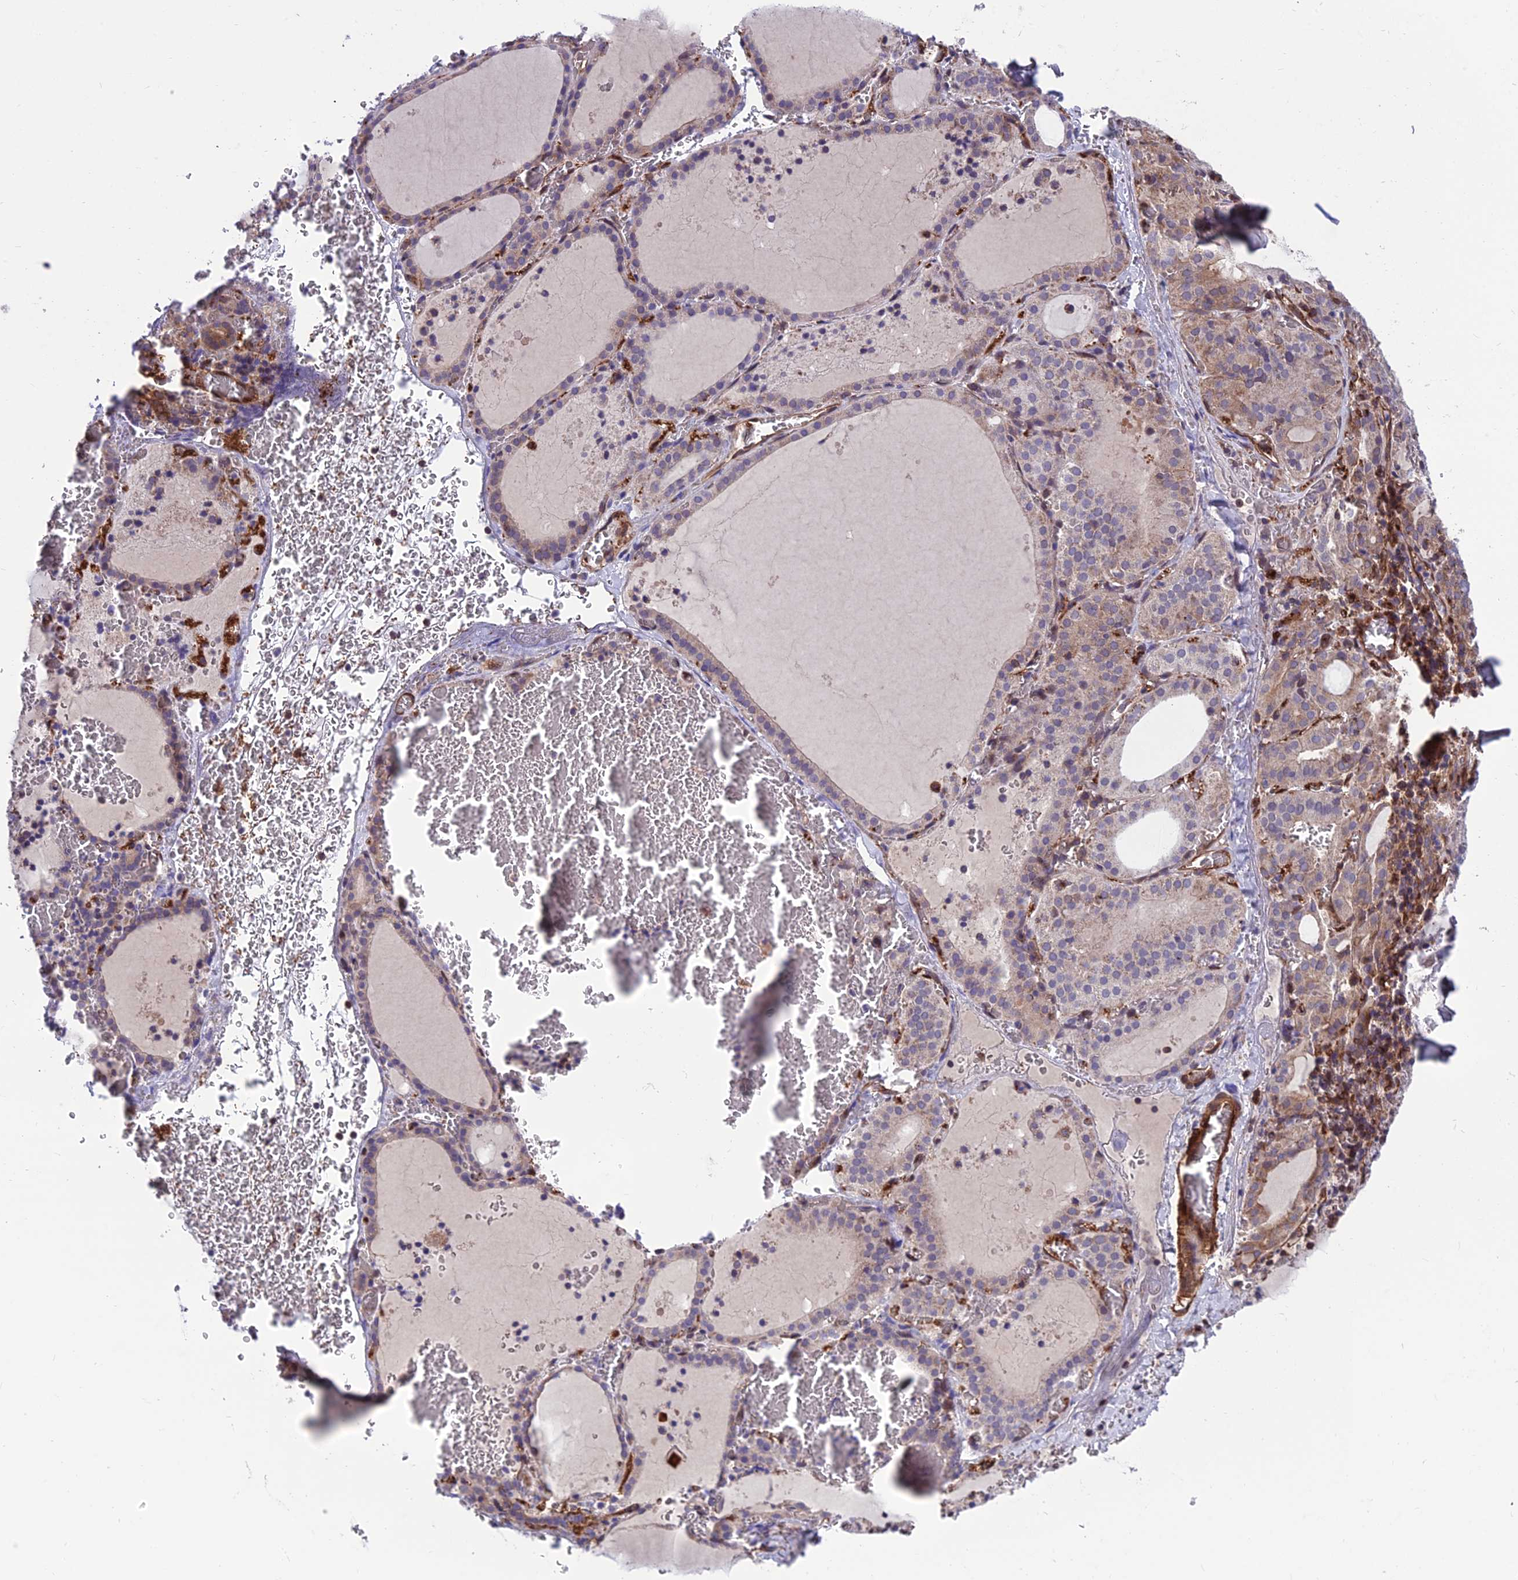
{"staining": {"intensity": "weak", "quantity": "<25%", "location": "cytoplasmic/membranous"}, "tissue": "thyroid gland", "cell_type": "Glandular cells", "image_type": "normal", "snomed": [{"axis": "morphology", "description": "Normal tissue, NOS"}, {"axis": "topography", "description": "Thyroid gland"}], "caption": "DAB (3,3'-diaminobenzidine) immunohistochemical staining of unremarkable thyroid gland displays no significant expression in glandular cells.", "gene": "RTN4RL1", "patient": {"sex": "female", "age": 39}}